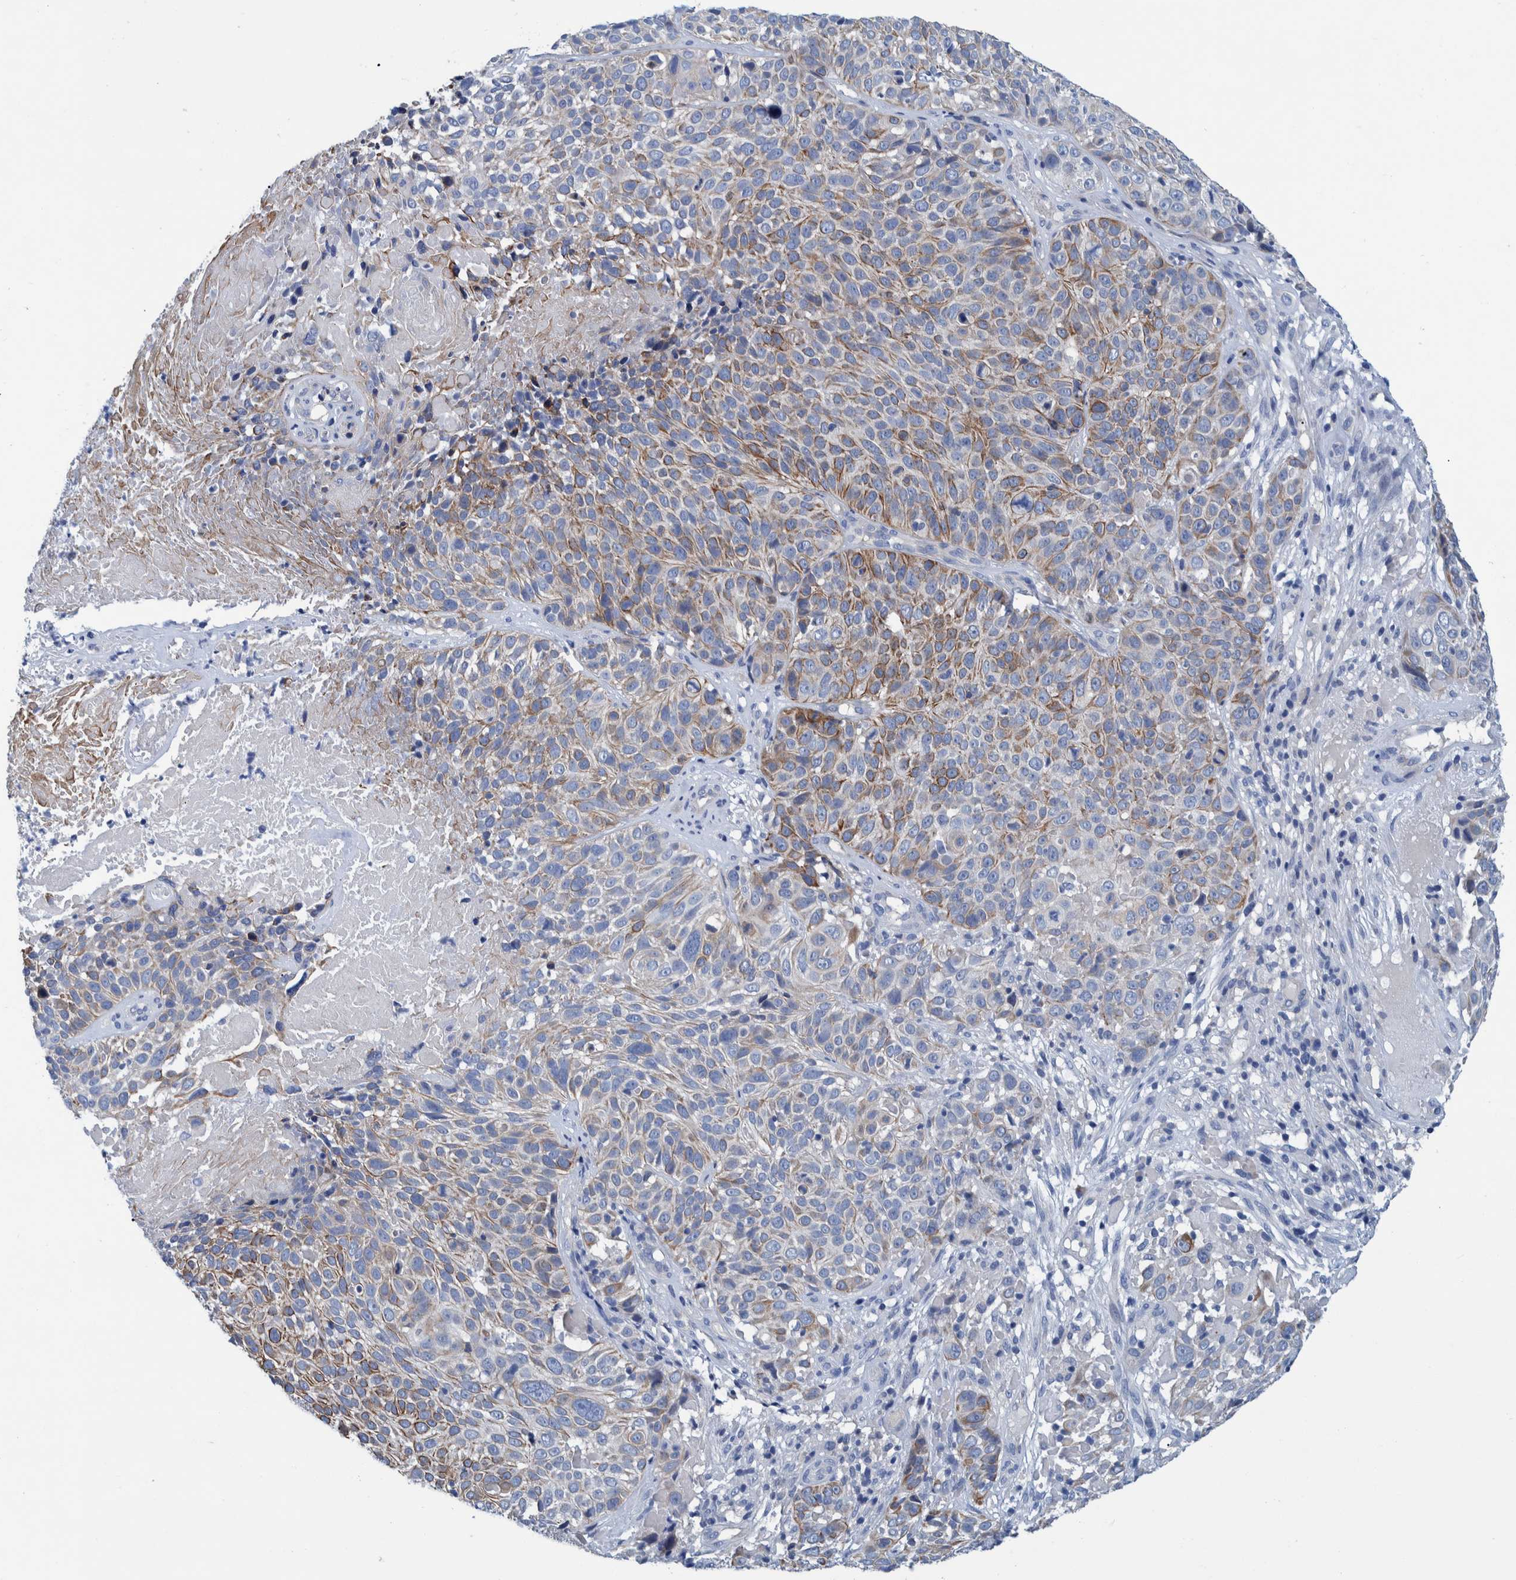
{"staining": {"intensity": "moderate", "quantity": "25%-75%", "location": "cytoplasmic/membranous"}, "tissue": "cervical cancer", "cell_type": "Tumor cells", "image_type": "cancer", "snomed": [{"axis": "morphology", "description": "Squamous cell carcinoma, NOS"}, {"axis": "topography", "description": "Cervix"}], "caption": "This is an image of immunohistochemistry staining of cervical squamous cell carcinoma, which shows moderate staining in the cytoplasmic/membranous of tumor cells.", "gene": "MKS1", "patient": {"sex": "female", "age": 74}}